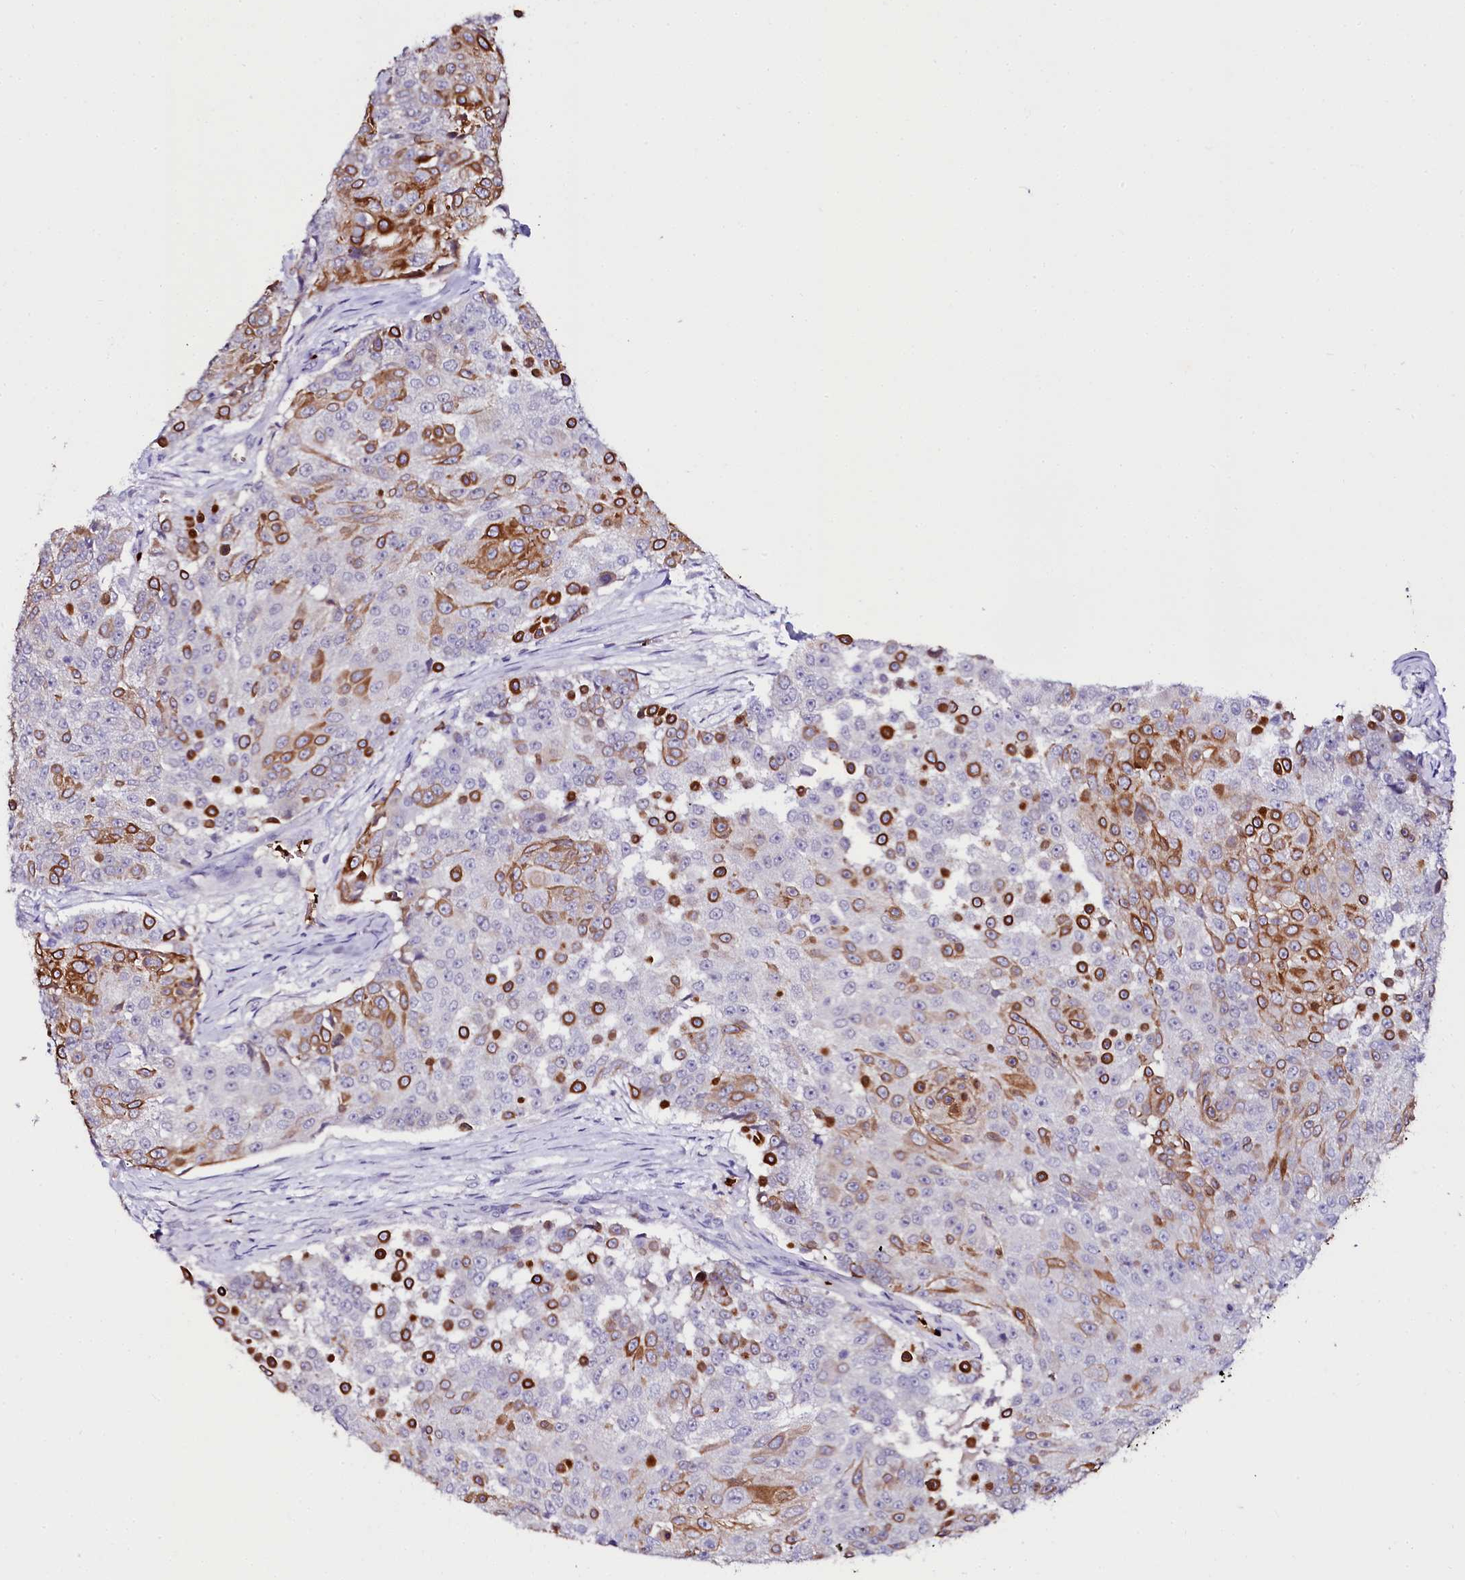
{"staining": {"intensity": "strong", "quantity": "25%-75%", "location": "cytoplasmic/membranous"}, "tissue": "urothelial cancer", "cell_type": "Tumor cells", "image_type": "cancer", "snomed": [{"axis": "morphology", "description": "Urothelial carcinoma, High grade"}, {"axis": "topography", "description": "Urinary bladder"}], "caption": "DAB immunohistochemical staining of urothelial carcinoma (high-grade) displays strong cytoplasmic/membranous protein expression in approximately 25%-75% of tumor cells. (Stains: DAB in brown, nuclei in blue, Microscopy: brightfield microscopy at high magnification).", "gene": "CTDSPL2", "patient": {"sex": "female", "age": 63}}